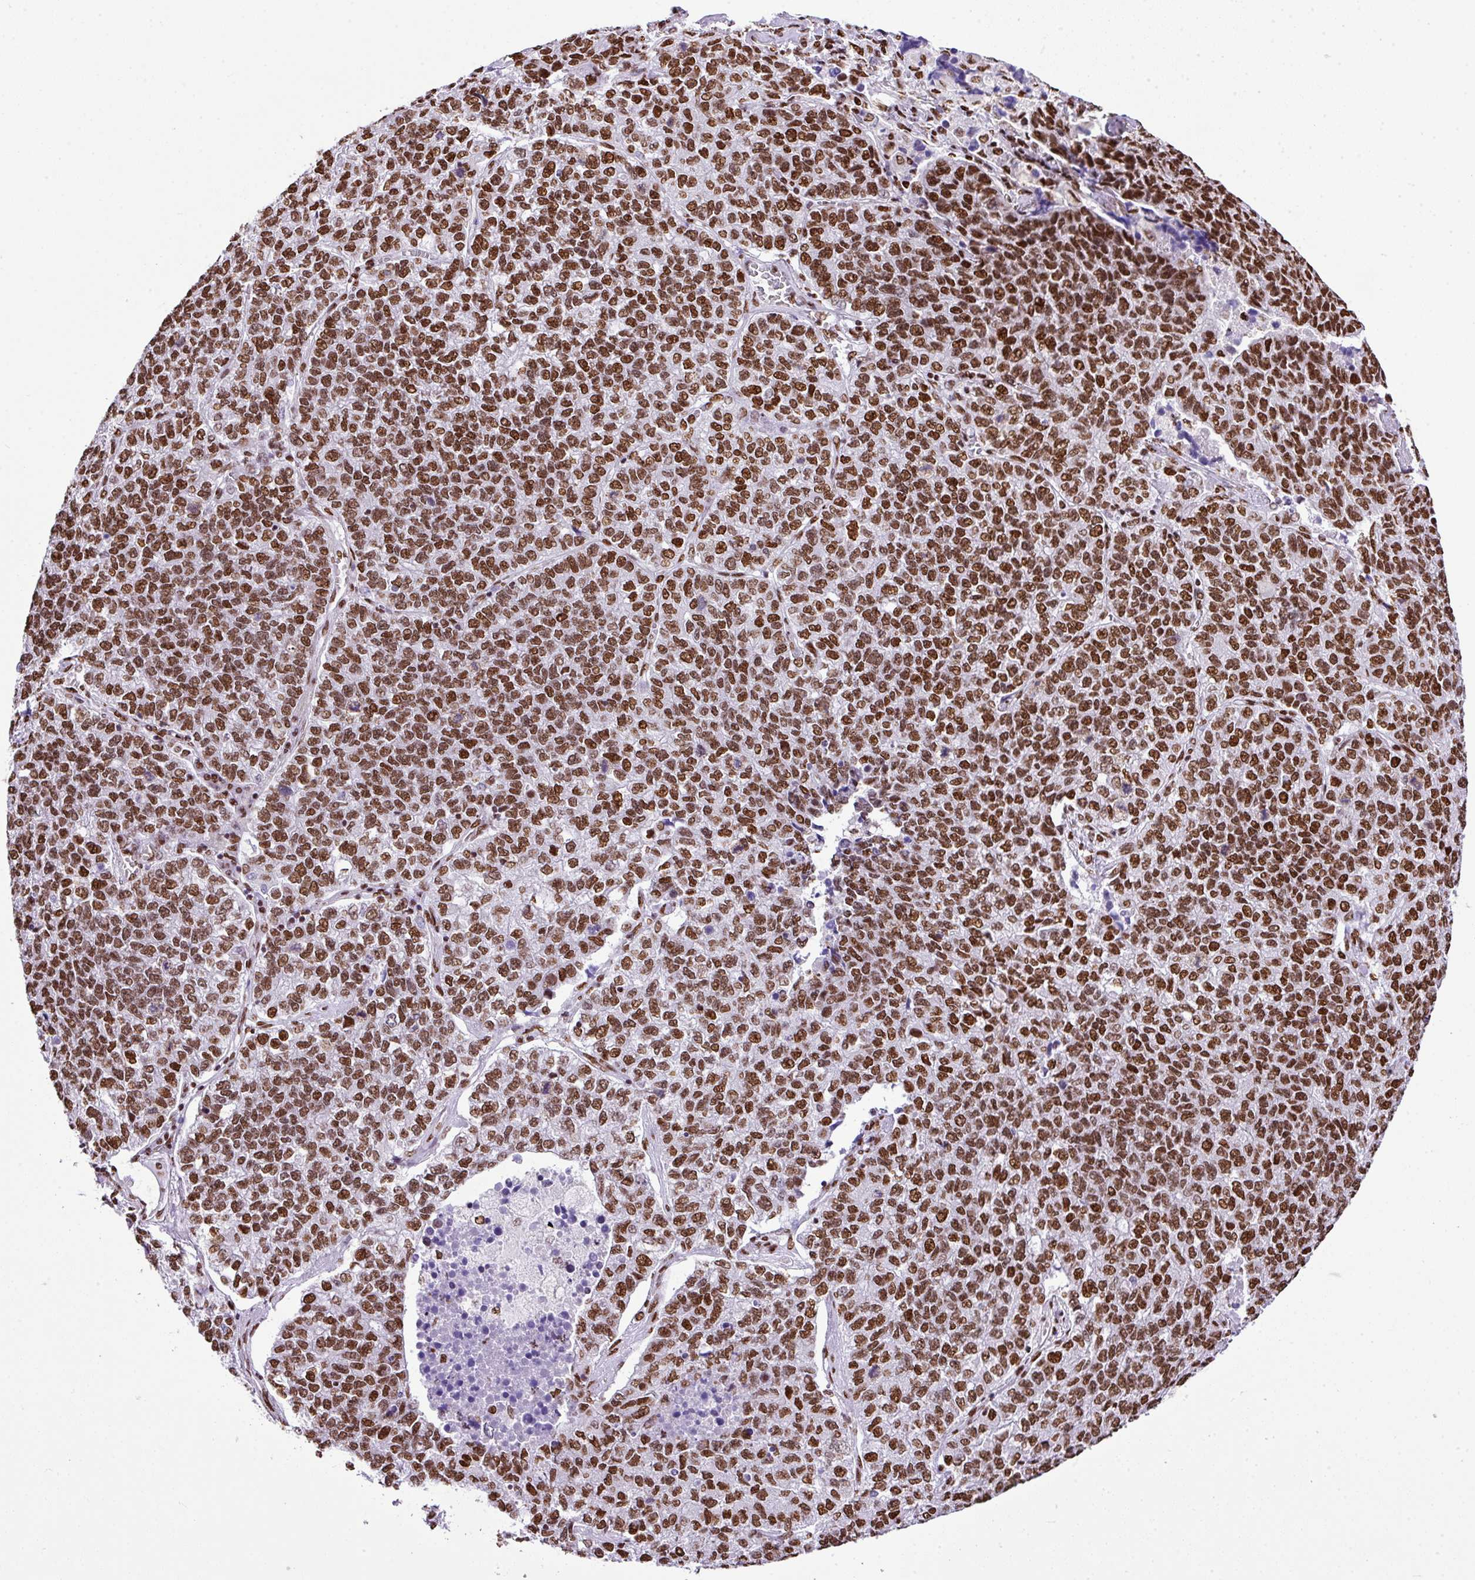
{"staining": {"intensity": "moderate", "quantity": ">75%", "location": "nuclear"}, "tissue": "lung cancer", "cell_type": "Tumor cells", "image_type": "cancer", "snomed": [{"axis": "morphology", "description": "Adenocarcinoma, NOS"}, {"axis": "topography", "description": "Lung"}], "caption": "Immunohistochemistry (IHC) of human adenocarcinoma (lung) exhibits medium levels of moderate nuclear staining in about >75% of tumor cells.", "gene": "RARG", "patient": {"sex": "male", "age": 49}}